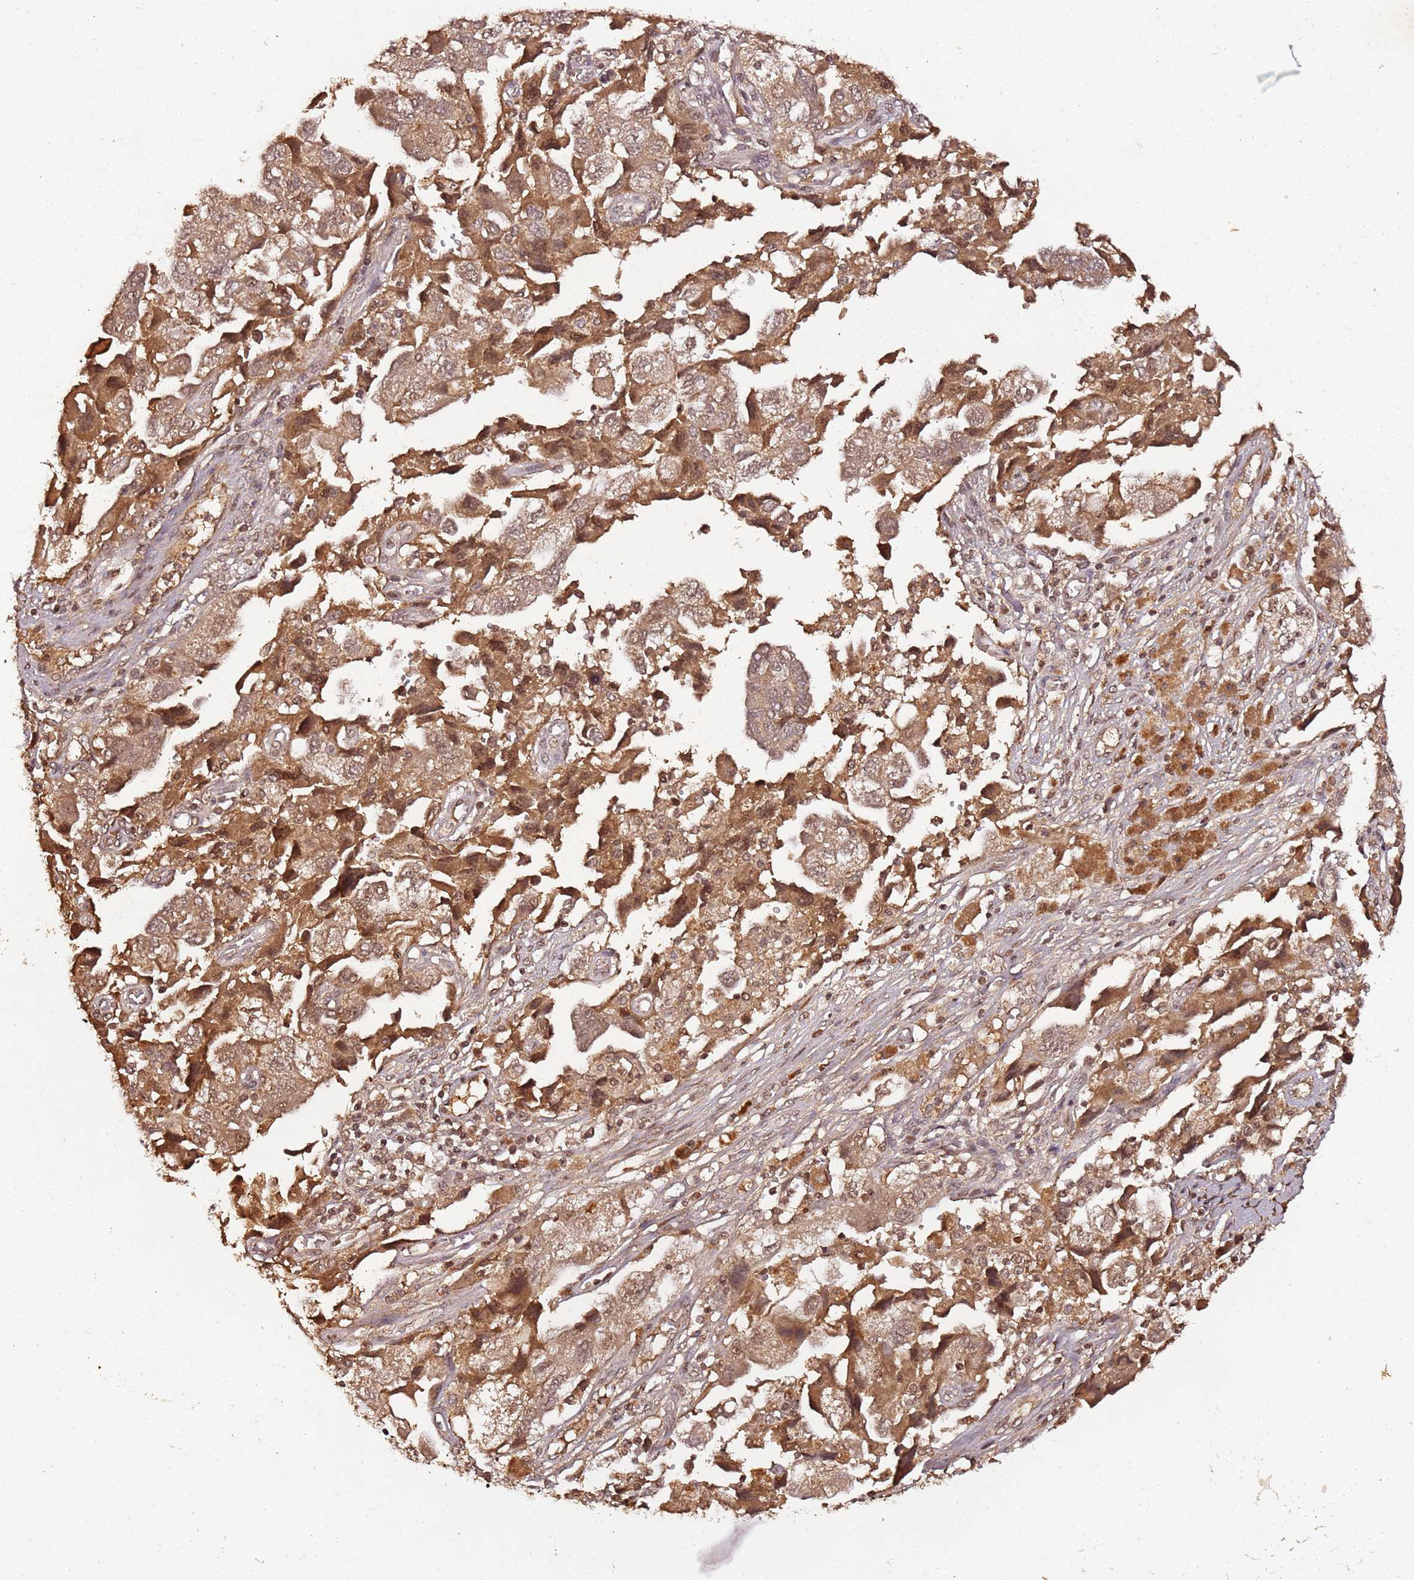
{"staining": {"intensity": "moderate", "quantity": ">75%", "location": "cytoplasmic/membranous,nuclear"}, "tissue": "ovarian cancer", "cell_type": "Tumor cells", "image_type": "cancer", "snomed": [{"axis": "morphology", "description": "Carcinoma, NOS"}, {"axis": "morphology", "description": "Cystadenocarcinoma, serous, NOS"}, {"axis": "topography", "description": "Ovary"}], "caption": "Moderate cytoplasmic/membranous and nuclear protein positivity is seen in approximately >75% of tumor cells in ovarian carcinoma.", "gene": "COL1A2", "patient": {"sex": "female", "age": 69}}